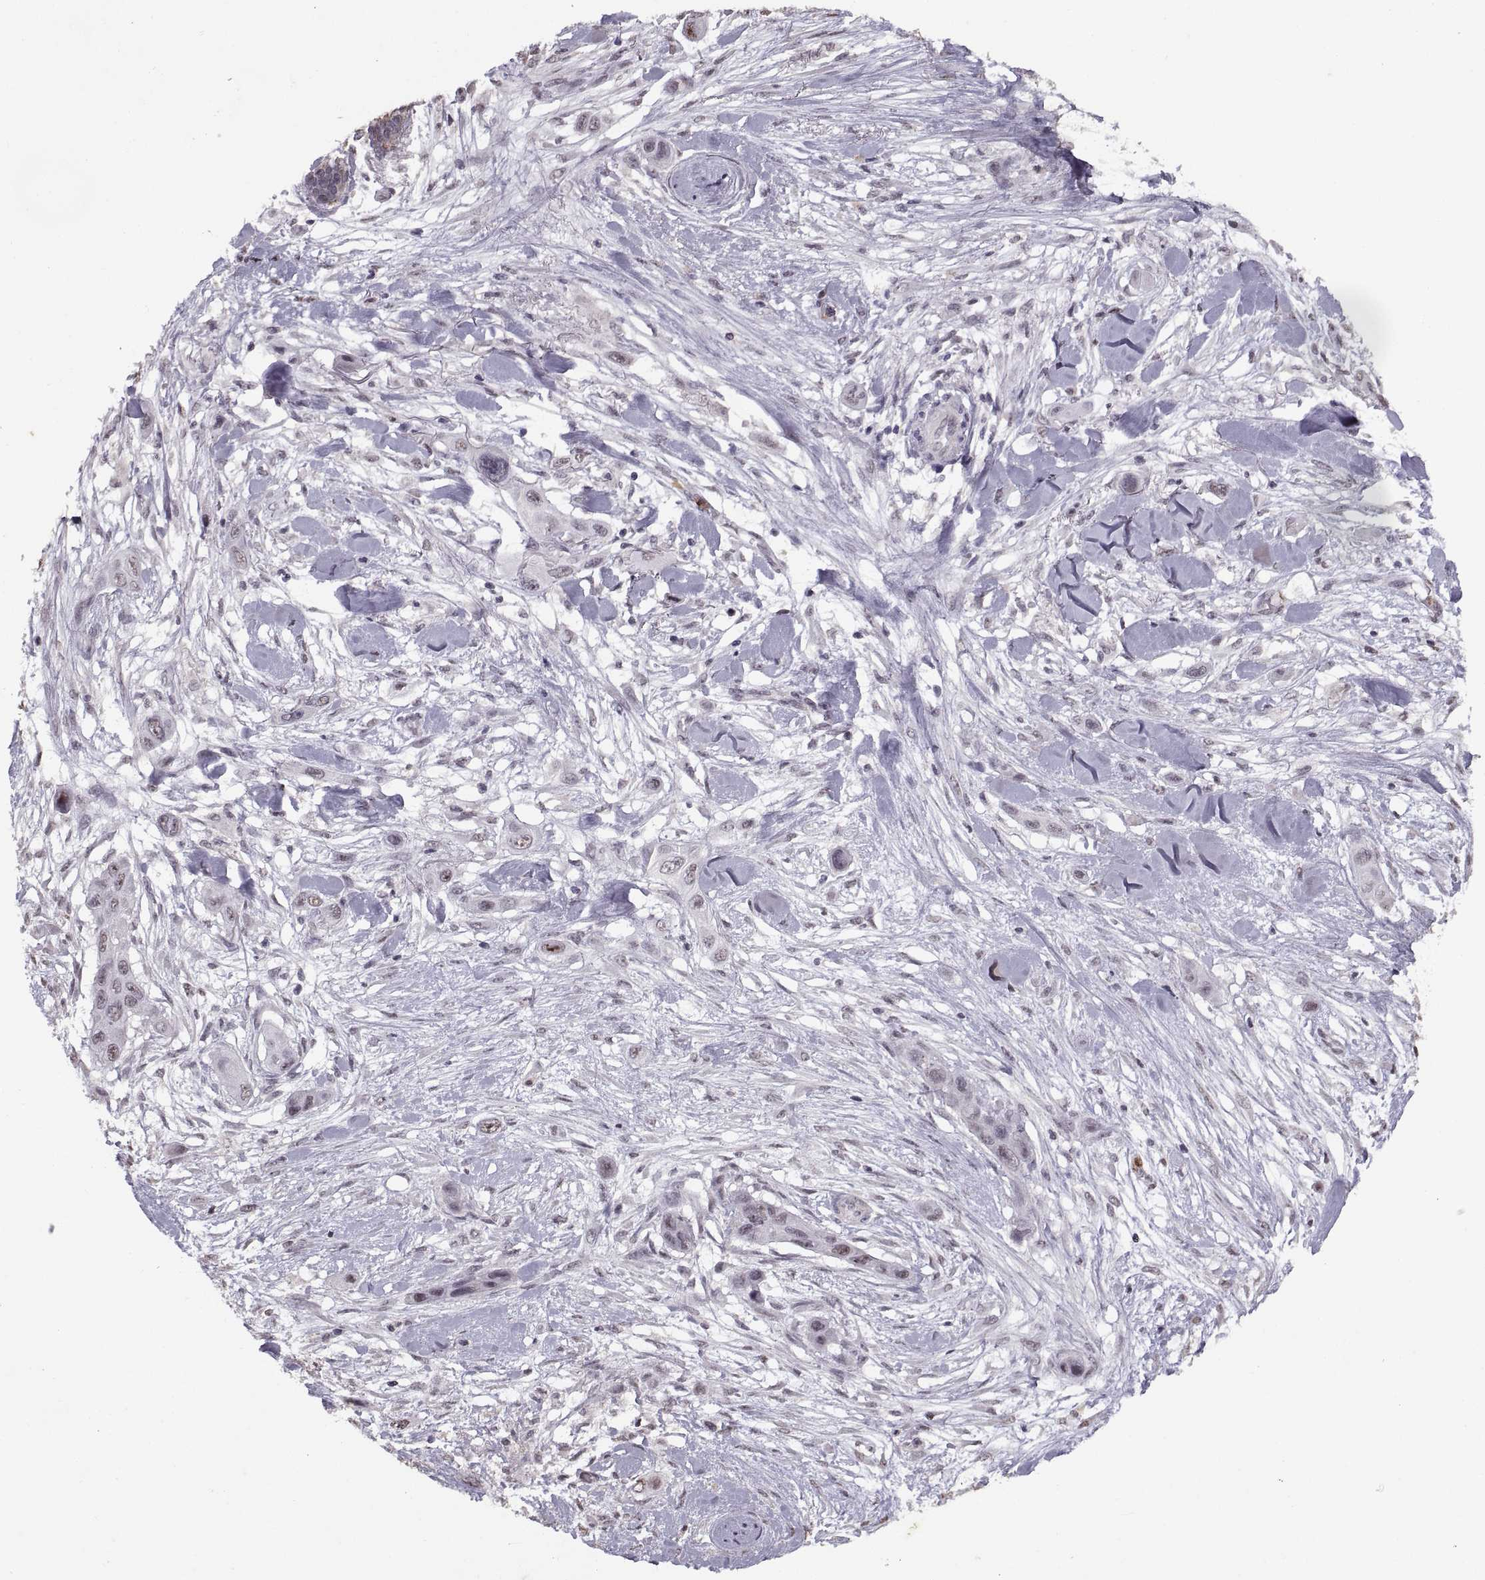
{"staining": {"intensity": "negative", "quantity": "none", "location": "none"}, "tissue": "skin cancer", "cell_type": "Tumor cells", "image_type": "cancer", "snomed": [{"axis": "morphology", "description": "Squamous cell carcinoma, NOS"}, {"axis": "topography", "description": "Skin"}], "caption": "Tumor cells are negative for brown protein staining in skin cancer. (IHC, brightfield microscopy, high magnification).", "gene": "PALS1", "patient": {"sex": "male", "age": 79}}